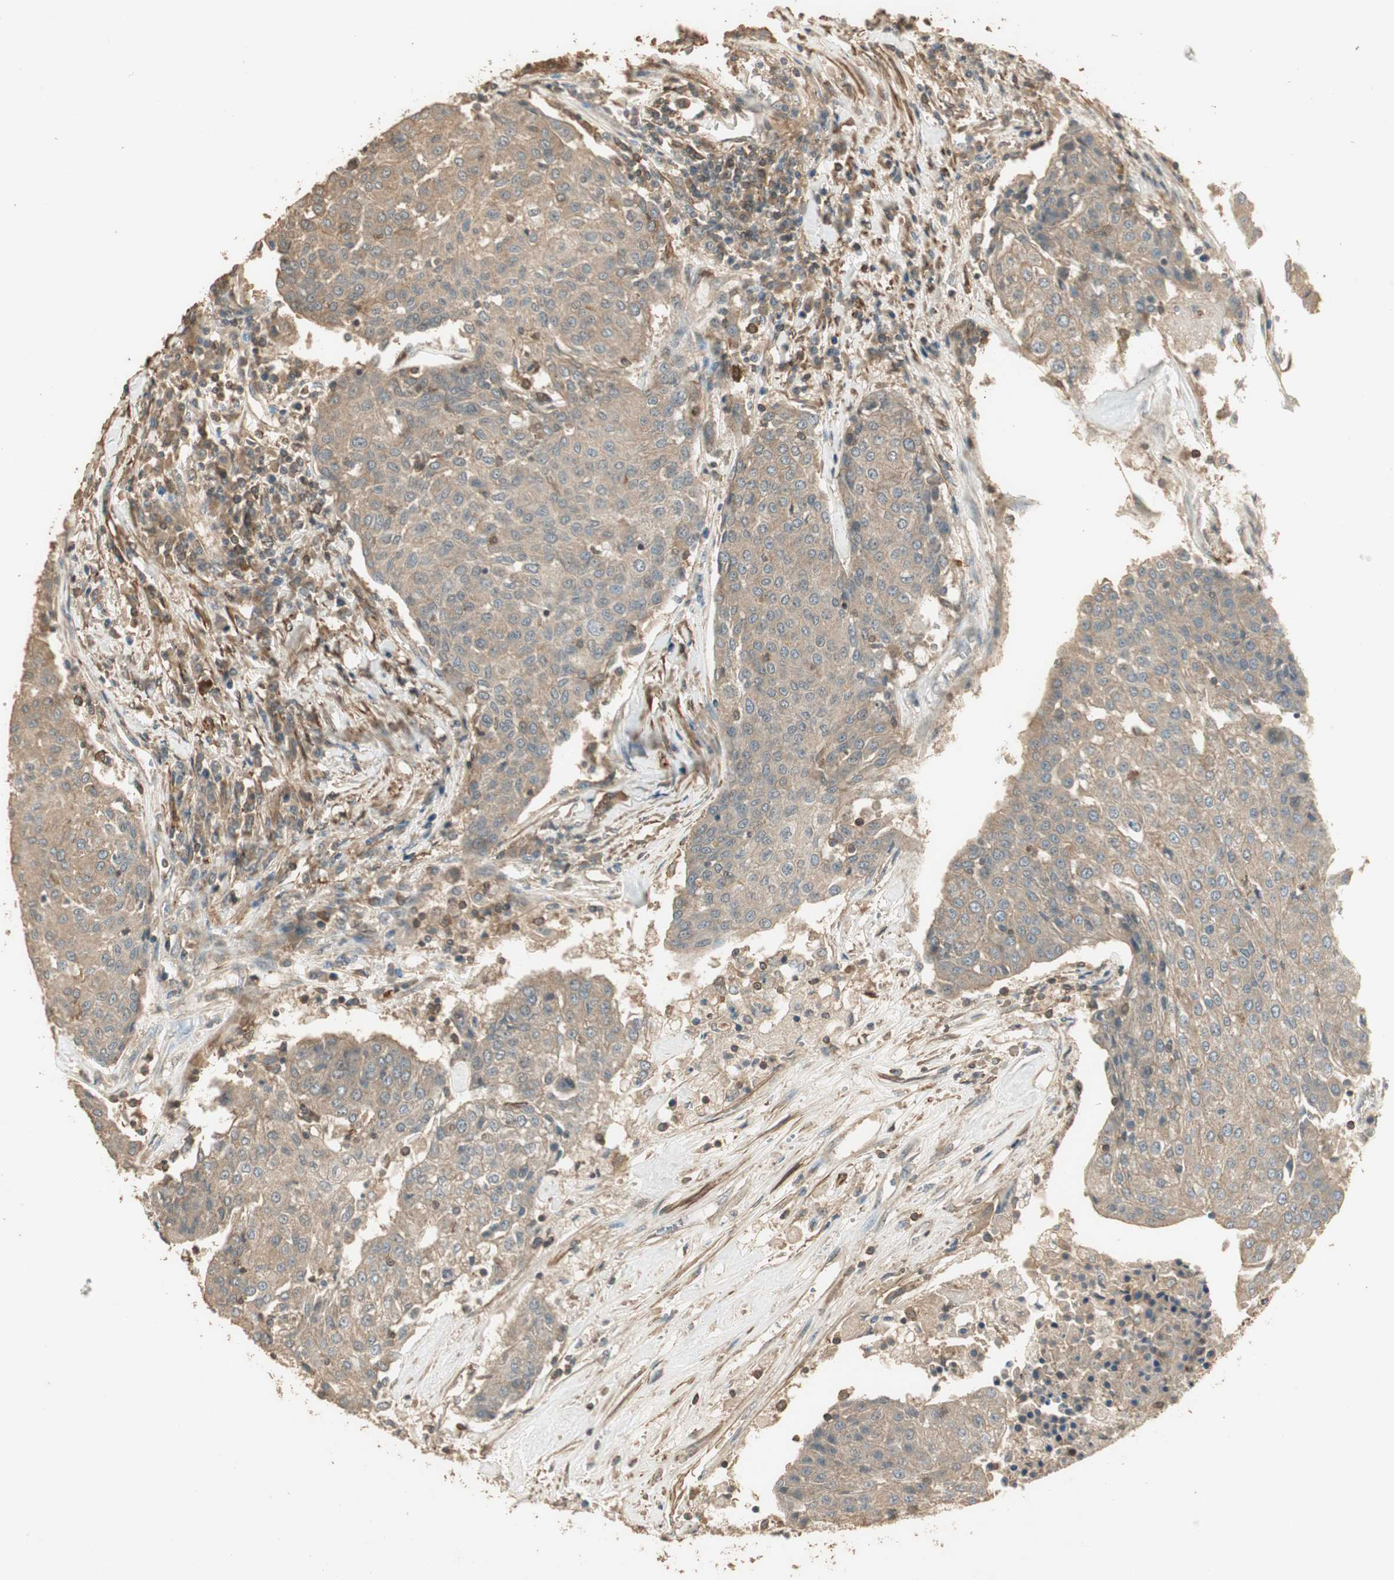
{"staining": {"intensity": "moderate", "quantity": "25%-75%", "location": "cytoplasmic/membranous"}, "tissue": "urothelial cancer", "cell_type": "Tumor cells", "image_type": "cancer", "snomed": [{"axis": "morphology", "description": "Urothelial carcinoma, High grade"}, {"axis": "topography", "description": "Urinary bladder"}], "caption": "This image shows high-grade urothelial carcinoma stained with immunohistochemistry to label a protein in brown. The cytoplasmic/membranous of tumor cells show moderate positivity for the protein. Nuclei are counter-stained blue.", "gene": "USP2", "patient": {"sex": "female", "age": 85}}